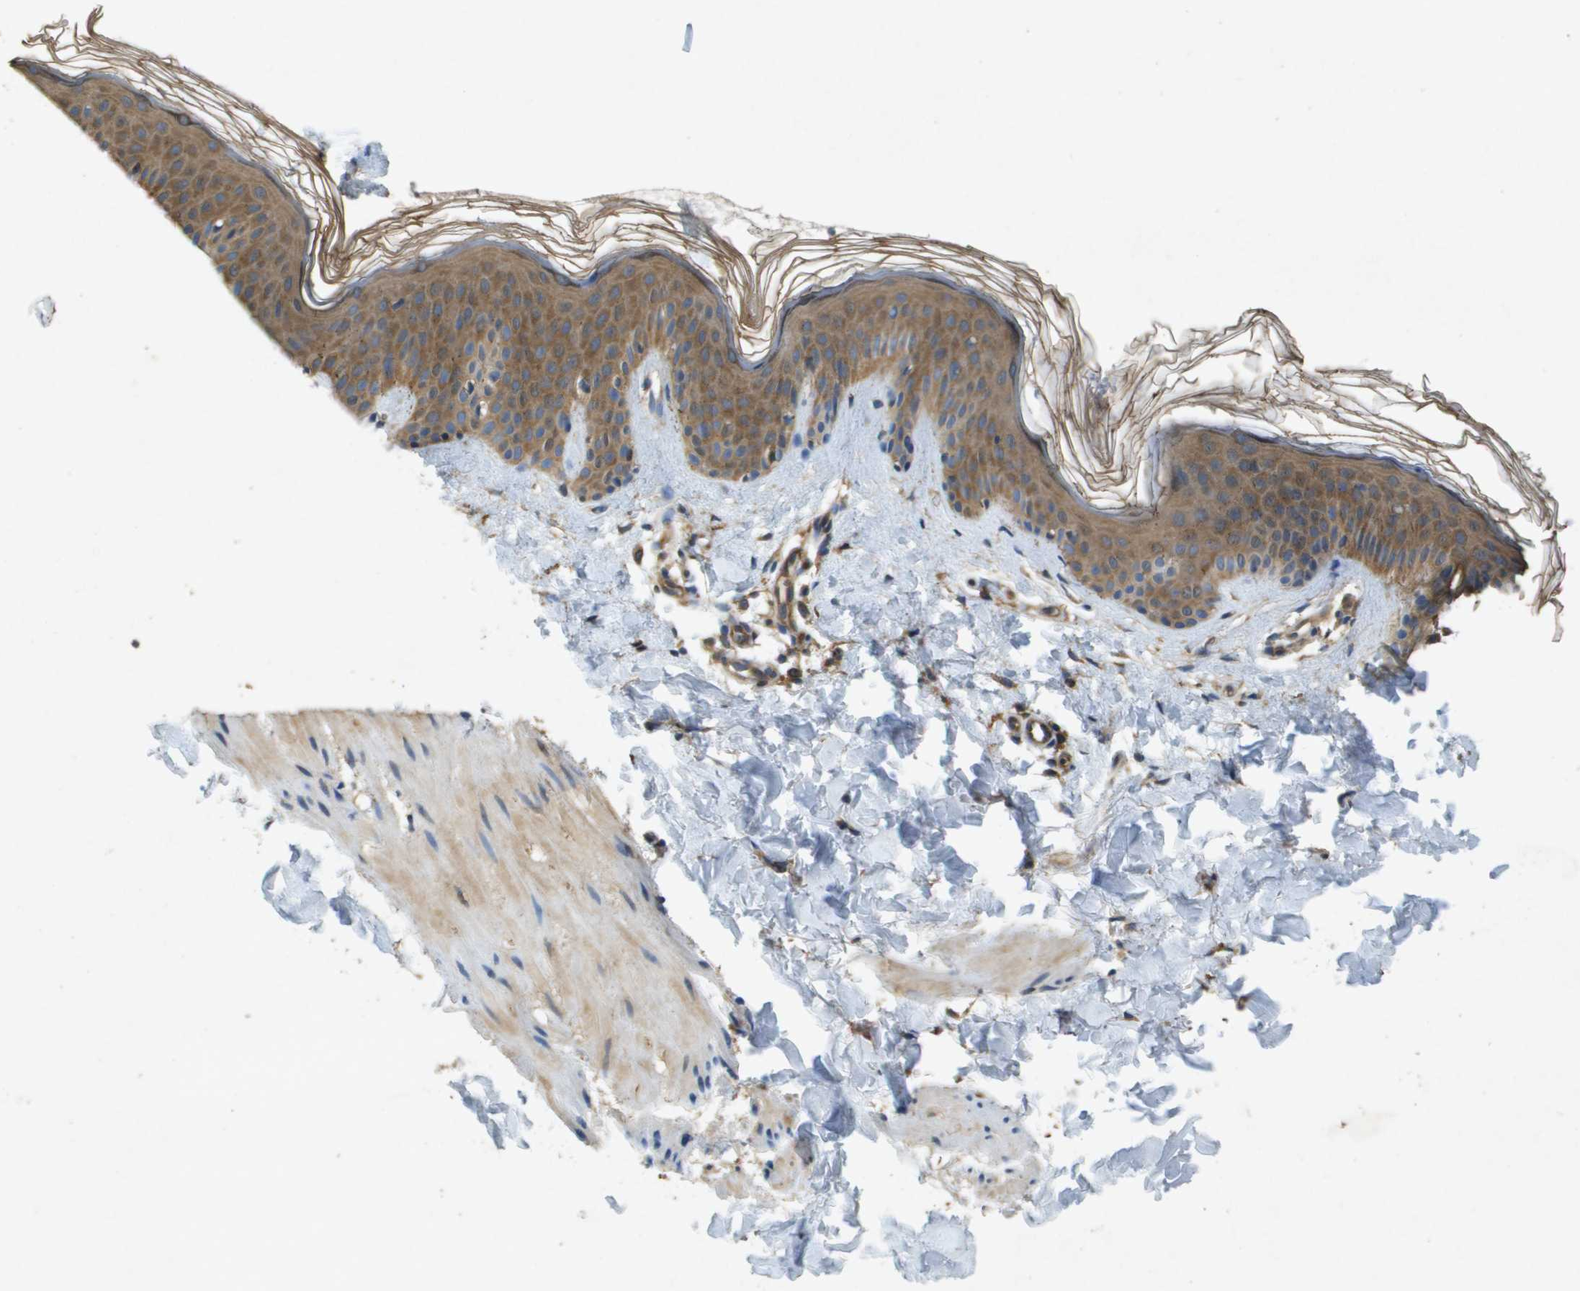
{"staining": {"intensity": "weak", "quantity": "25%-75%", "location": "cytoplasmic/membranous"}, "tissue": "skin", "cell_type": "Fibroblasts", "image_type": "normal", "snomed": [{"axis": "morphology", "description": "Normal tissue, NOS"}, {"axis": "topography", "description": "Skin"}], "caption": "The photomicrograph reveals immunohistochemical staining of benign skin. There is weak cytoplasmic/membranous positivity is appreciated in approximately 25%-75% of fibroblasts.", "gene": "PTPRT", "patient": {"sex": "male", "age": 40}}